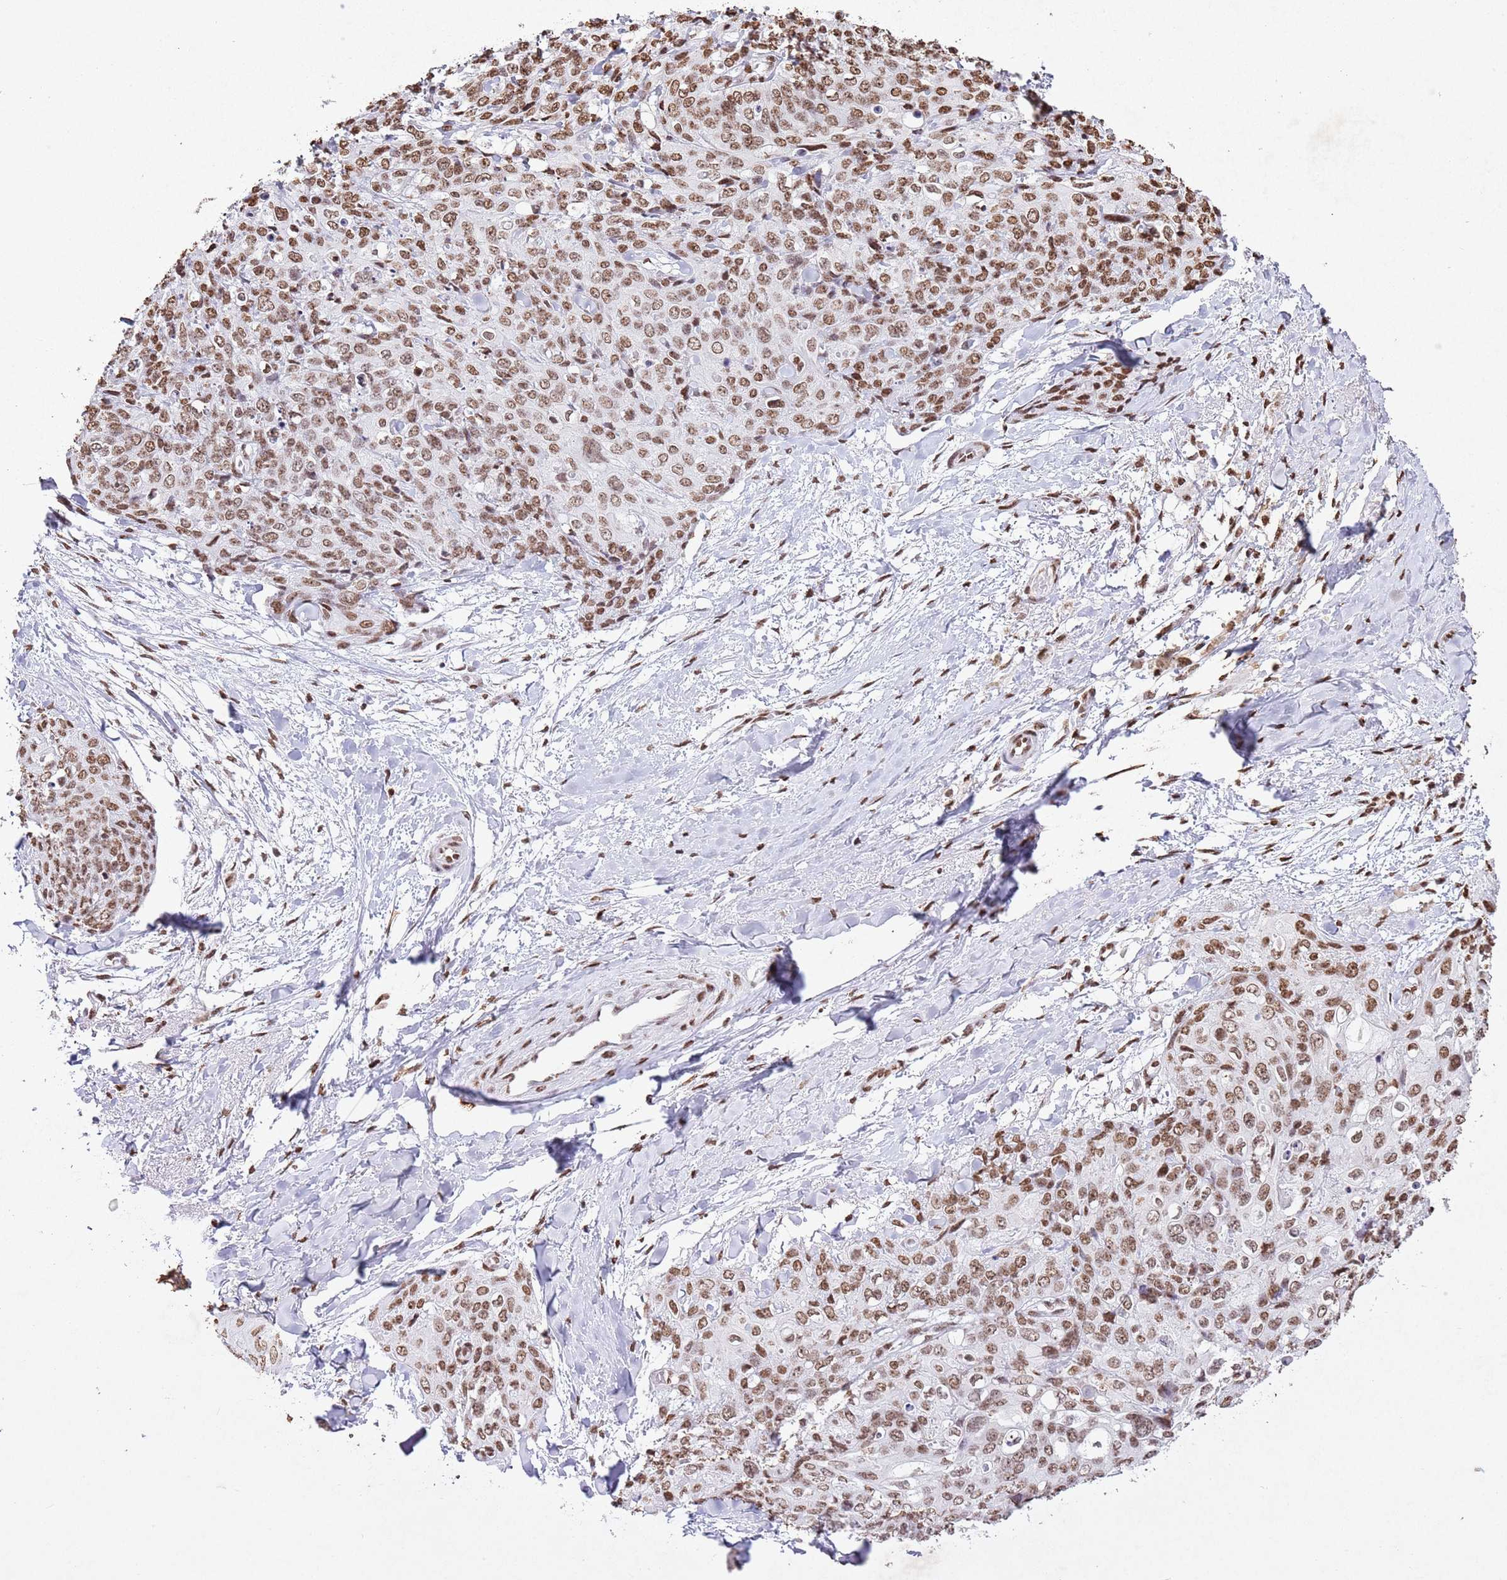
{"staining": {"intensity": "moderate", "quantity": ">75%", "location": "nuclear"}, "tissue": "skin cancer", "cell_type": "Tumor cells", "image_type": "cancer", "snomed": [{"axis": "morphology", "description": "Squamous cell carcinoma, NOS"}, {"axis": "topography", "description": "Skin"}, {"axis": "topography", "description": "Vulva"}], "caption": "Brown immunohistochemical staining in skin cancer exhibits moderate nuclear staining in about >75% of tumor cells.", "gene": "BMAL1", "patient": {"sex": "female", "age": 85}}